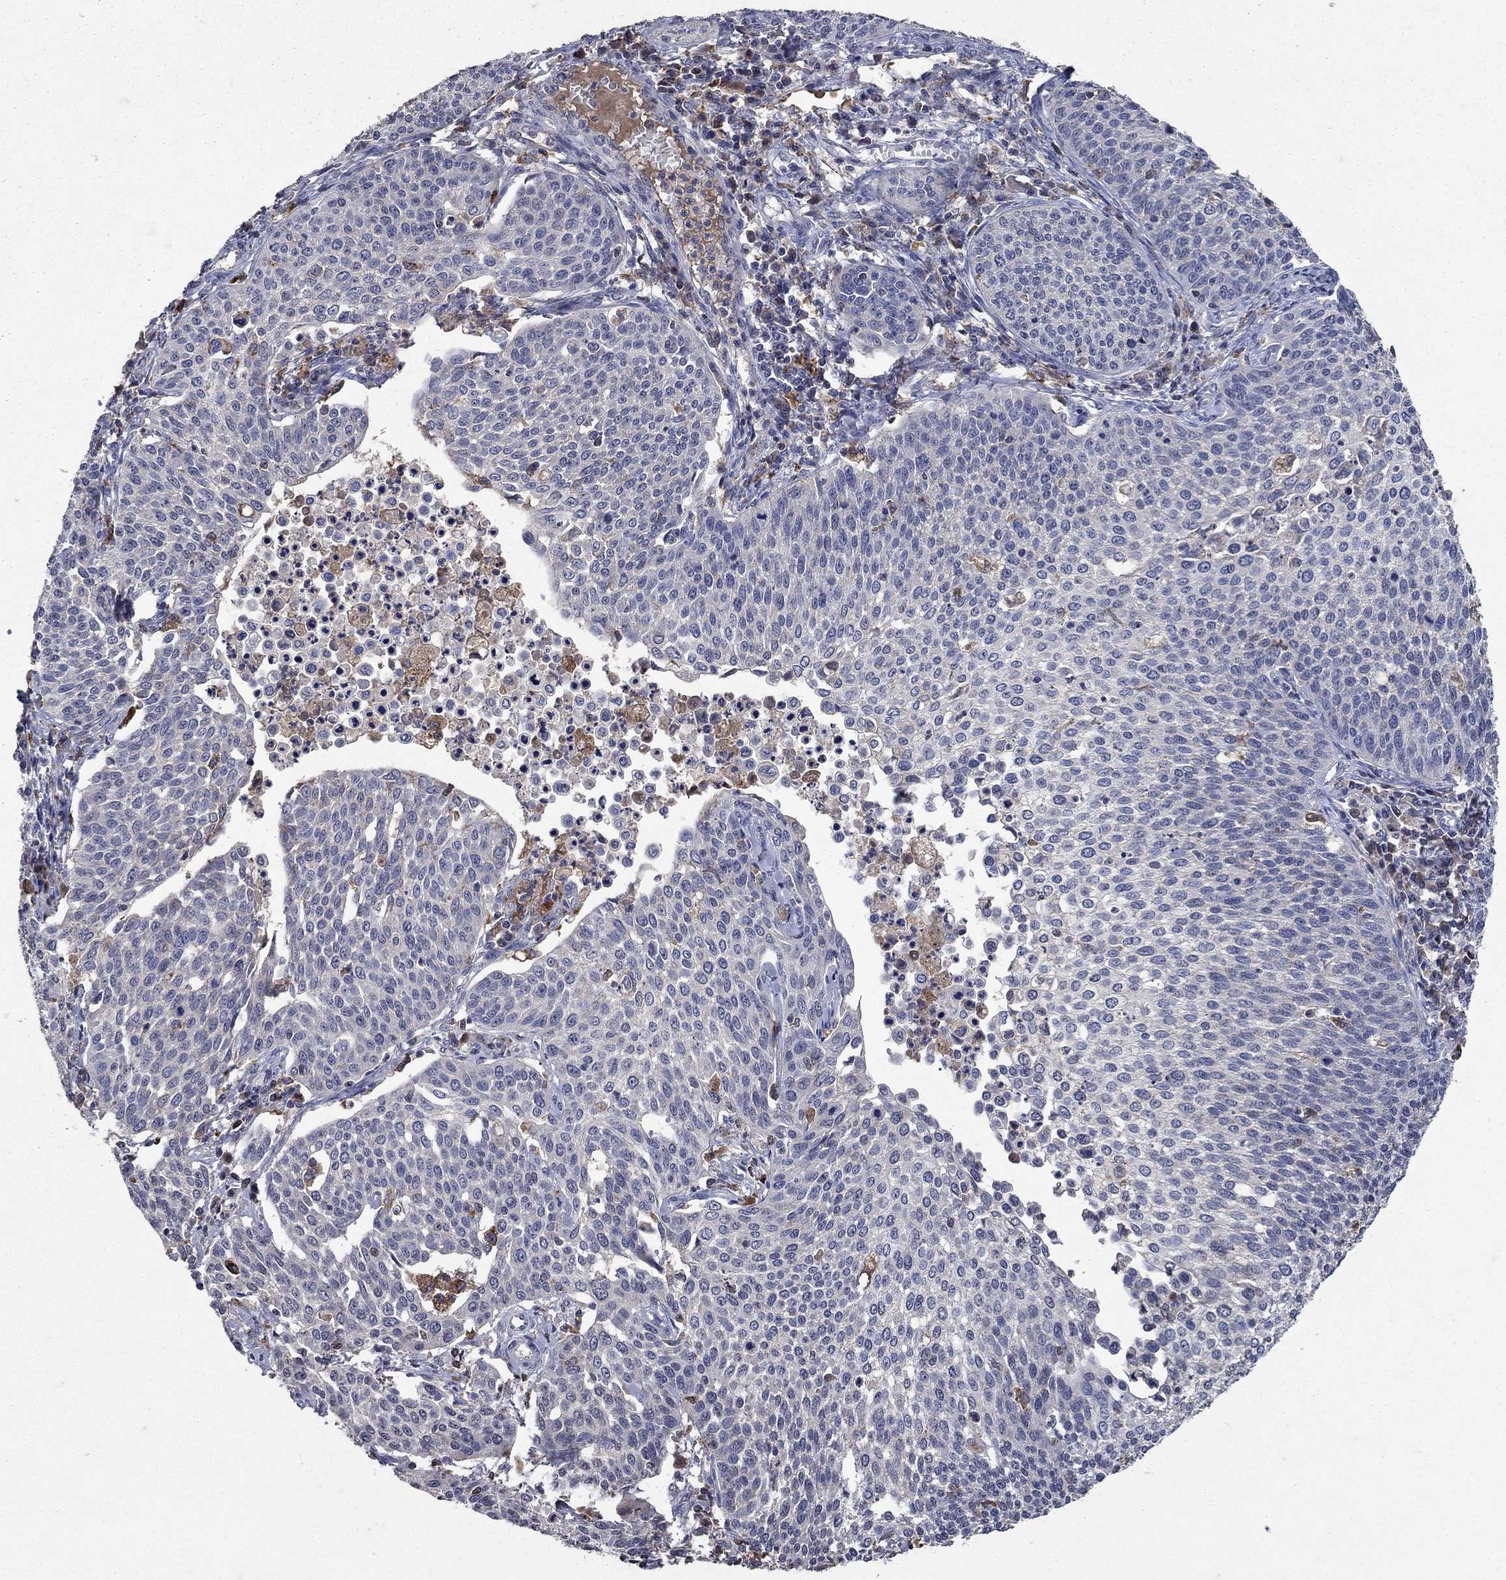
{"staining": {"intensity": "negative", "quantity": "none", "location": "none"}, "tissue": "cervical cancer", "cell_type": "Tumor cells", "image_type": "cancer", "snomed": [{"axis": "morphology", "description": "Squamous cell carcinoma, NOS"}, {"axis": "topography", "description": "Cervix"}], "caption": "Human cervical squamous cell carcinoma stained for a protein using immunohistochemistry (IHC) shows no expression in tumor cells.", "gene": "NPC2", "patient": {"sex": "female", "age": 34}}